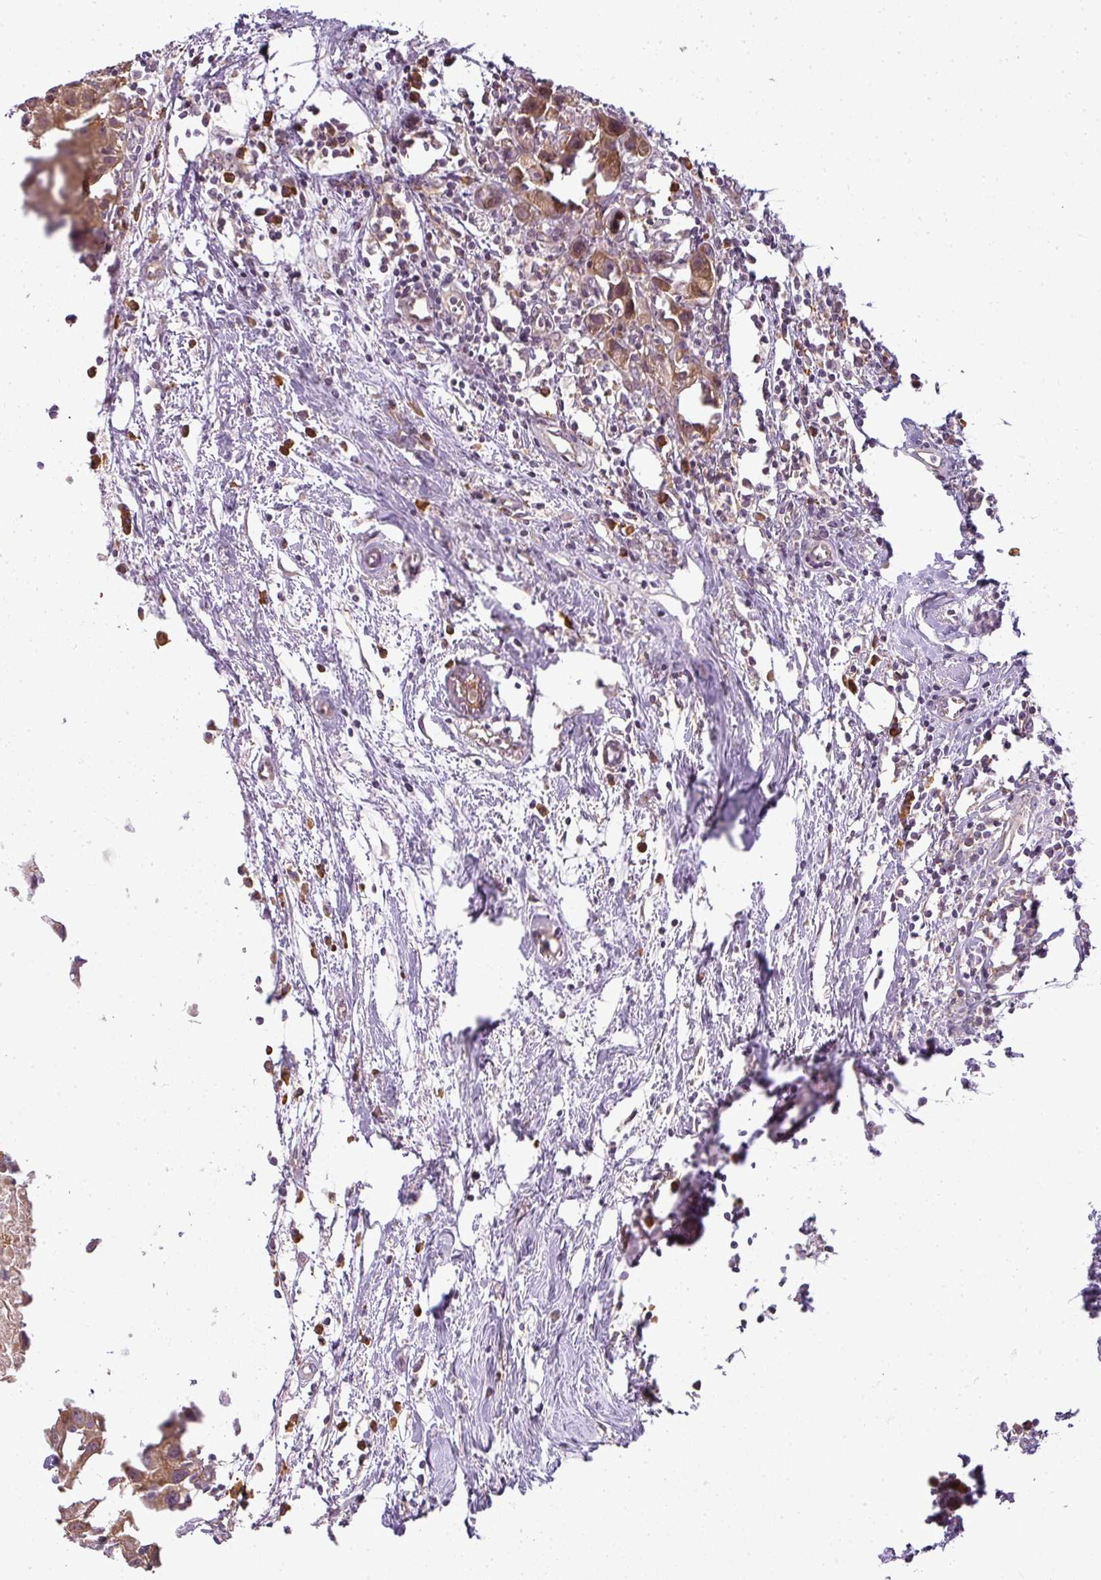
{"staining": {"intensity": "moderate", "quantity": ">75%", "location": "cytoplasmic/membranous"}, "tissue": "breast cancer", "cell_type": "Tumor cells", "image_type": "cancer", "snomed": [{"axis": "morphology", "description": "Carcinoma, NOS"}, {"axis": "topography", "description": "Breast"}], "caption": "The photomicrograph demonstrates immunohistochemical staining of breast carcinoma. There is moderate cytoplasmic/membranous positivity is seen in approximately >75% of tumor cells.", "gene": "LY75", "patient": {"sex": "female", "age": 60}}